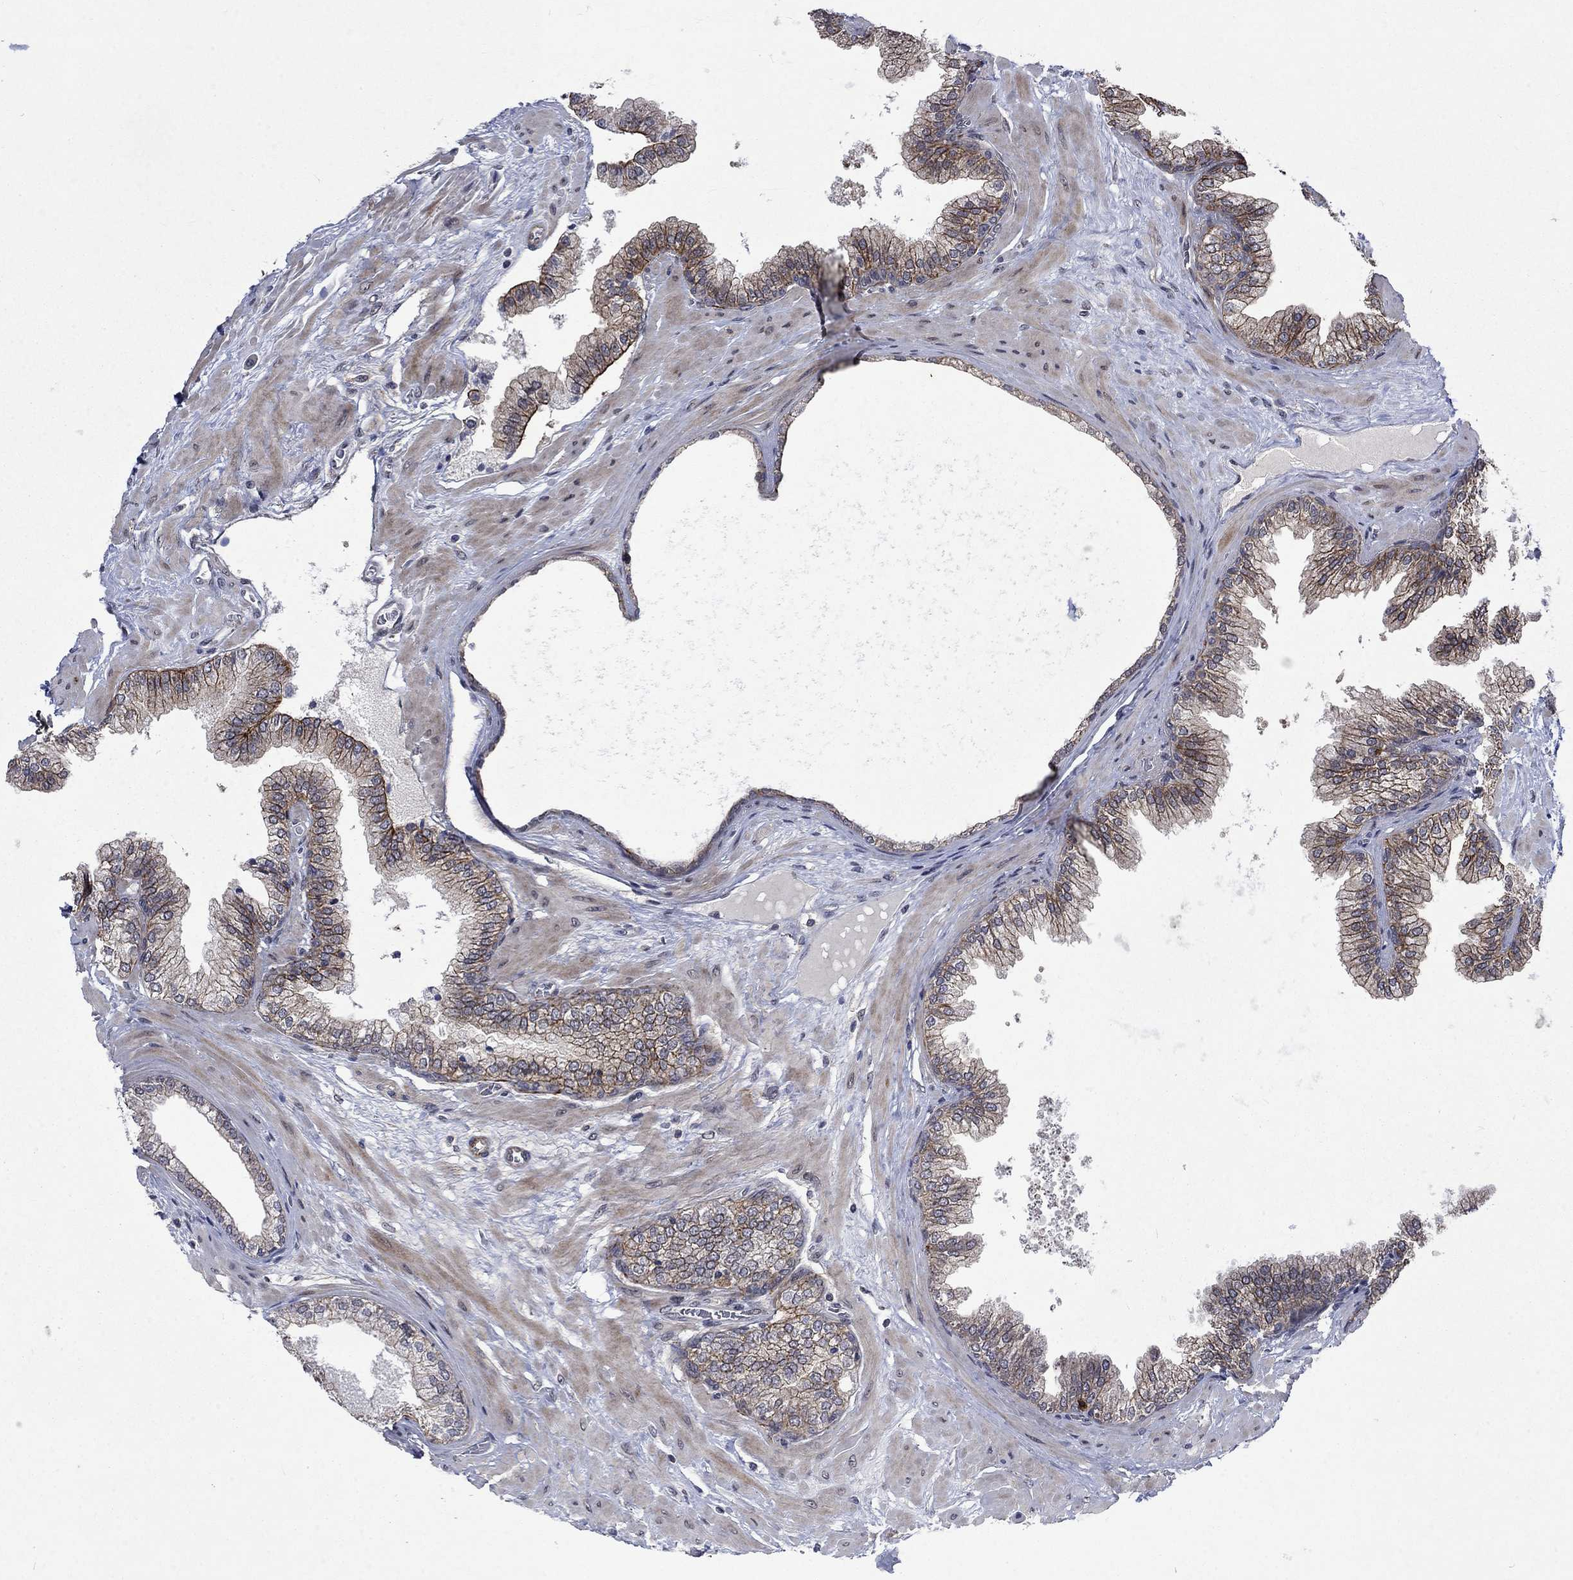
{"staining": {"intensity": "moderate", "quantity": "25%-75%", "location": "cytoplasmic/membranous"}, "tissue": "prostate cancer", "cell_type": "Tumor cells", "image_type": "cancer", "snomed": [{"axis": "morphology", "description": "Adenocarcinoma, Low grade"}, {"axis": "topography", "description": "Prostate"}], "caption": "Immunohistochemistry micrograph of neoplastic tissue: human low-grade adenocarcinoma (prostate) stained using immunohistochemistry exhibits medium levels of moderate protein expression localized specifically in the cytoplasmic/membranous of tumor cells, appearing as a cytoplasmic/membranous brown color.", "gene": "PPP1R9A", "patient": {"sex": "male", "age": 72}}